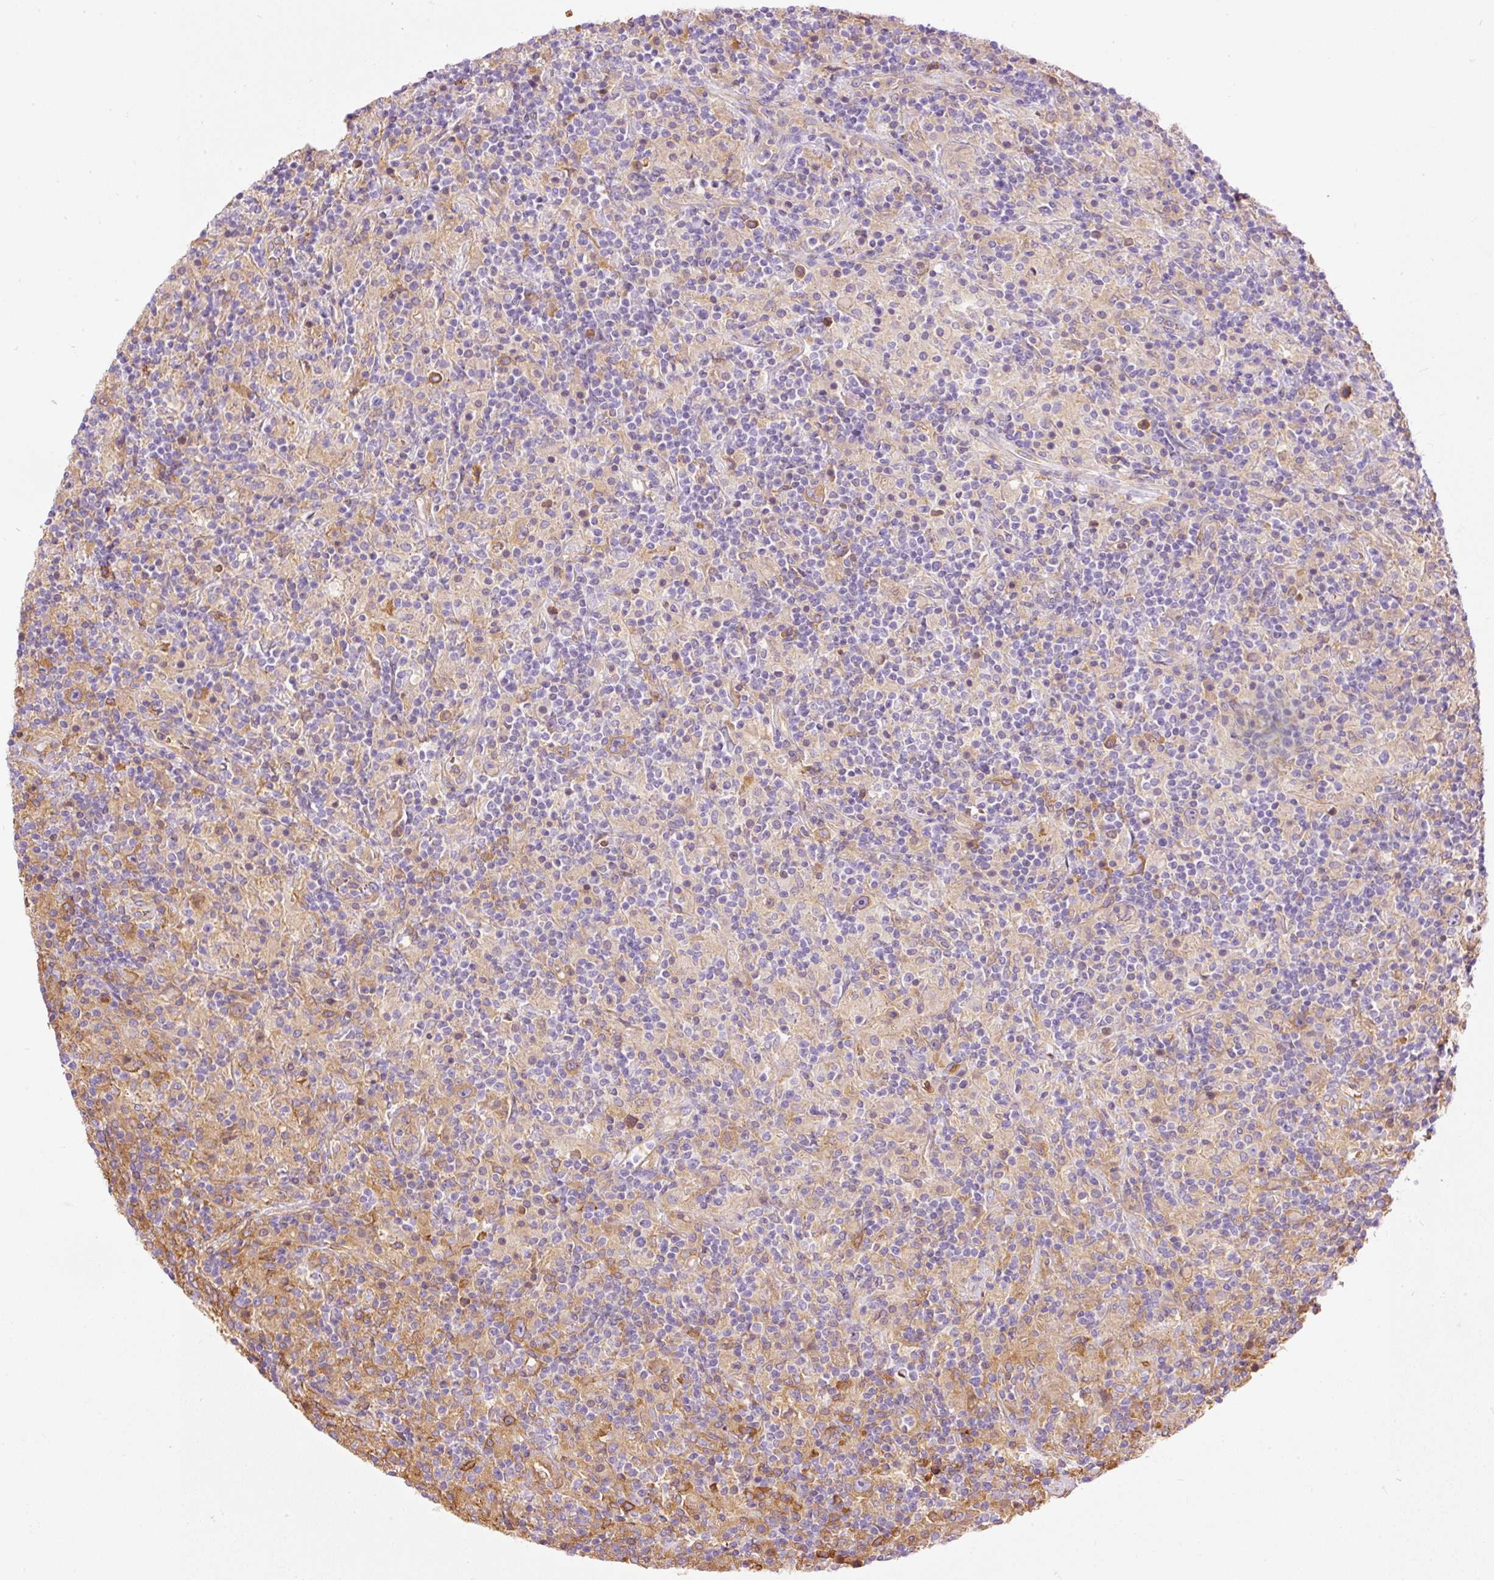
{"staining": {"intensity": "moderate", "quantity": ">75%", "location": "cytoplasmic/membranous"}, "tissue": "lymphoma", "cell_type": "Tumor cells", "image_type": "cancer", "snomed": [{"axis": "morphology", "description": "Hodgkin's disease, NOS"}, {"axis": "topography", "description": "Lymph node"}], "caption": "Immunohistochemical staining of human lymphoma reveals medium levels of moderate cytoplasmic/membranous protein expression in about >75% of tumor cells.", "gene": "IL10RB", "patient": {"sex": "male", "age": 70}}